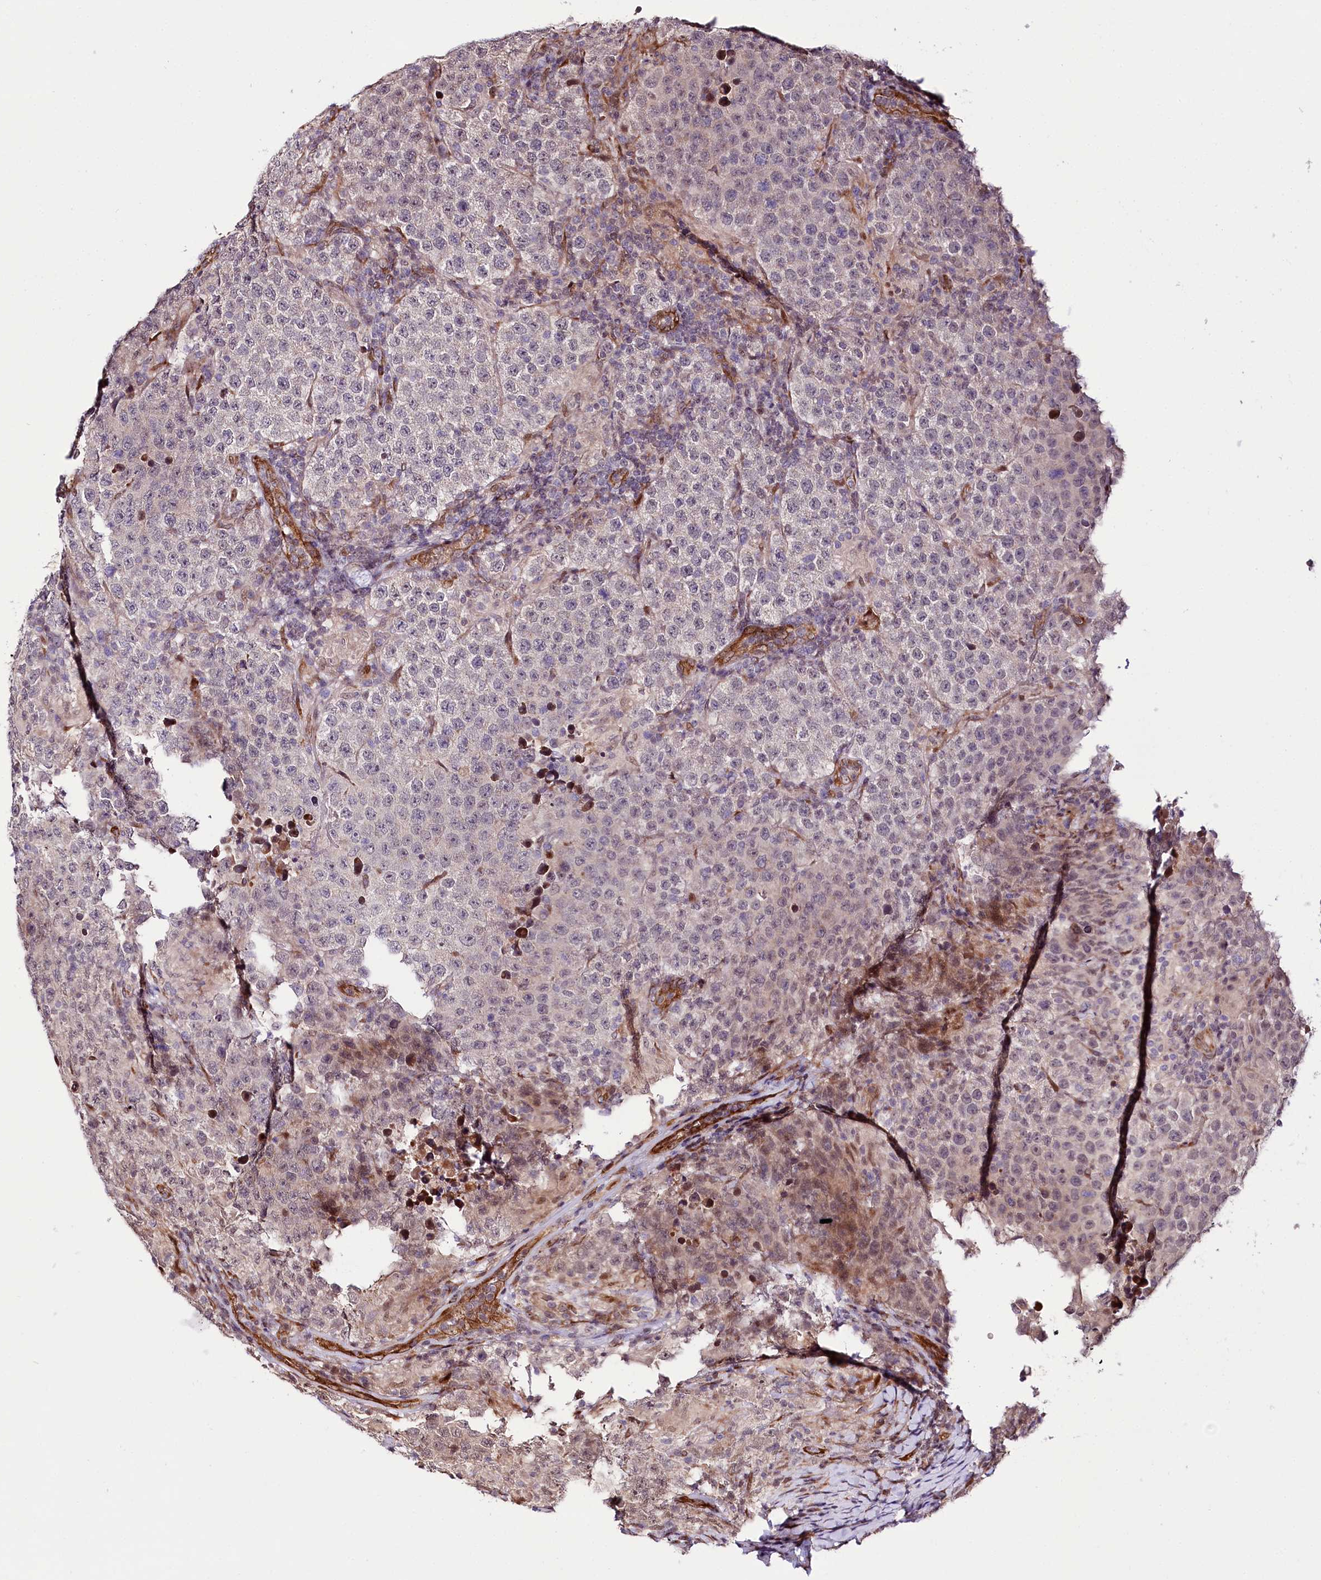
{"staining": {"intensity": "moderate", "quantity": "<25%", "location": "cytoplasmic/membranous,nuclear"}, "tissue": "testis cancer", "cell_type": "Tumor cells", "image_type": "cancer", "snomed": [{"axis": "morphology", "description": "Normal tissue, NOS"}, {"axis": "morphology", "description": "Urothelial carcinoma, High grade"}, {"axis": "morphology", "description": "Seminoma, NOS"}, {"axis": "morphology", "description": "Carcinoma, Embryonal, NOS"}, {"axis": "topography", "description": "Urinary bladder"}, {"axis": "topography", "description": "Testis"}], "caption": "Protein staining reveals moderate cytoplasmic/membranous and nuclear expression in about <25% of tumor cells in testis cancer (urothelial carcinoma (high-grade)).", "gene": "CUTC", "patient": {"sex": "male", "age": 41}}